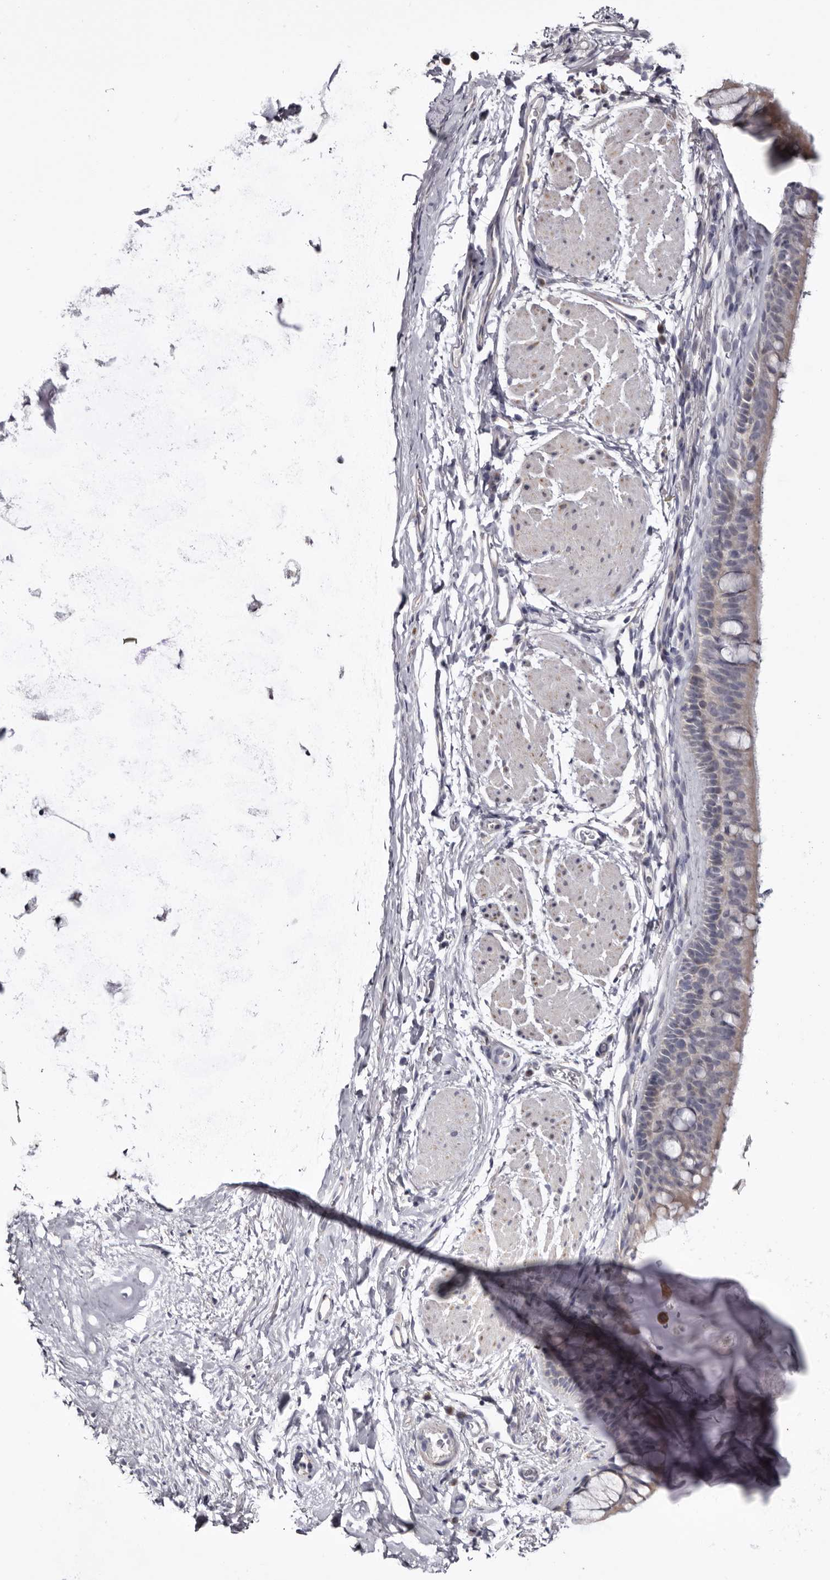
{"staining": {"intensity": "weak", "quantity": "<25%", "location": "cytoplasmic/membranous"}, "tissue": "bronchus", "cell_type": "Respiratory epithelial cells", "image_type": "normal", "snomed": [{"axis": "morphology", "description": "Normal tissue, NOS"}, {"axis": "topography", "description": "Cartilage tissue"}, {"axis": "topography", "description": "Bronchus"}], "caption": "Immunohistochemical staining of normal human bronchus displays no significant expression in respiratory epithelial cells. (DAB (3,3'-diaminobenzidine) immunohistochemistry (IHC) visualized using brightfield microscopy, high magnification).", "gene": "CASQ1", "patient": {"sex": "female", "age": 53}}